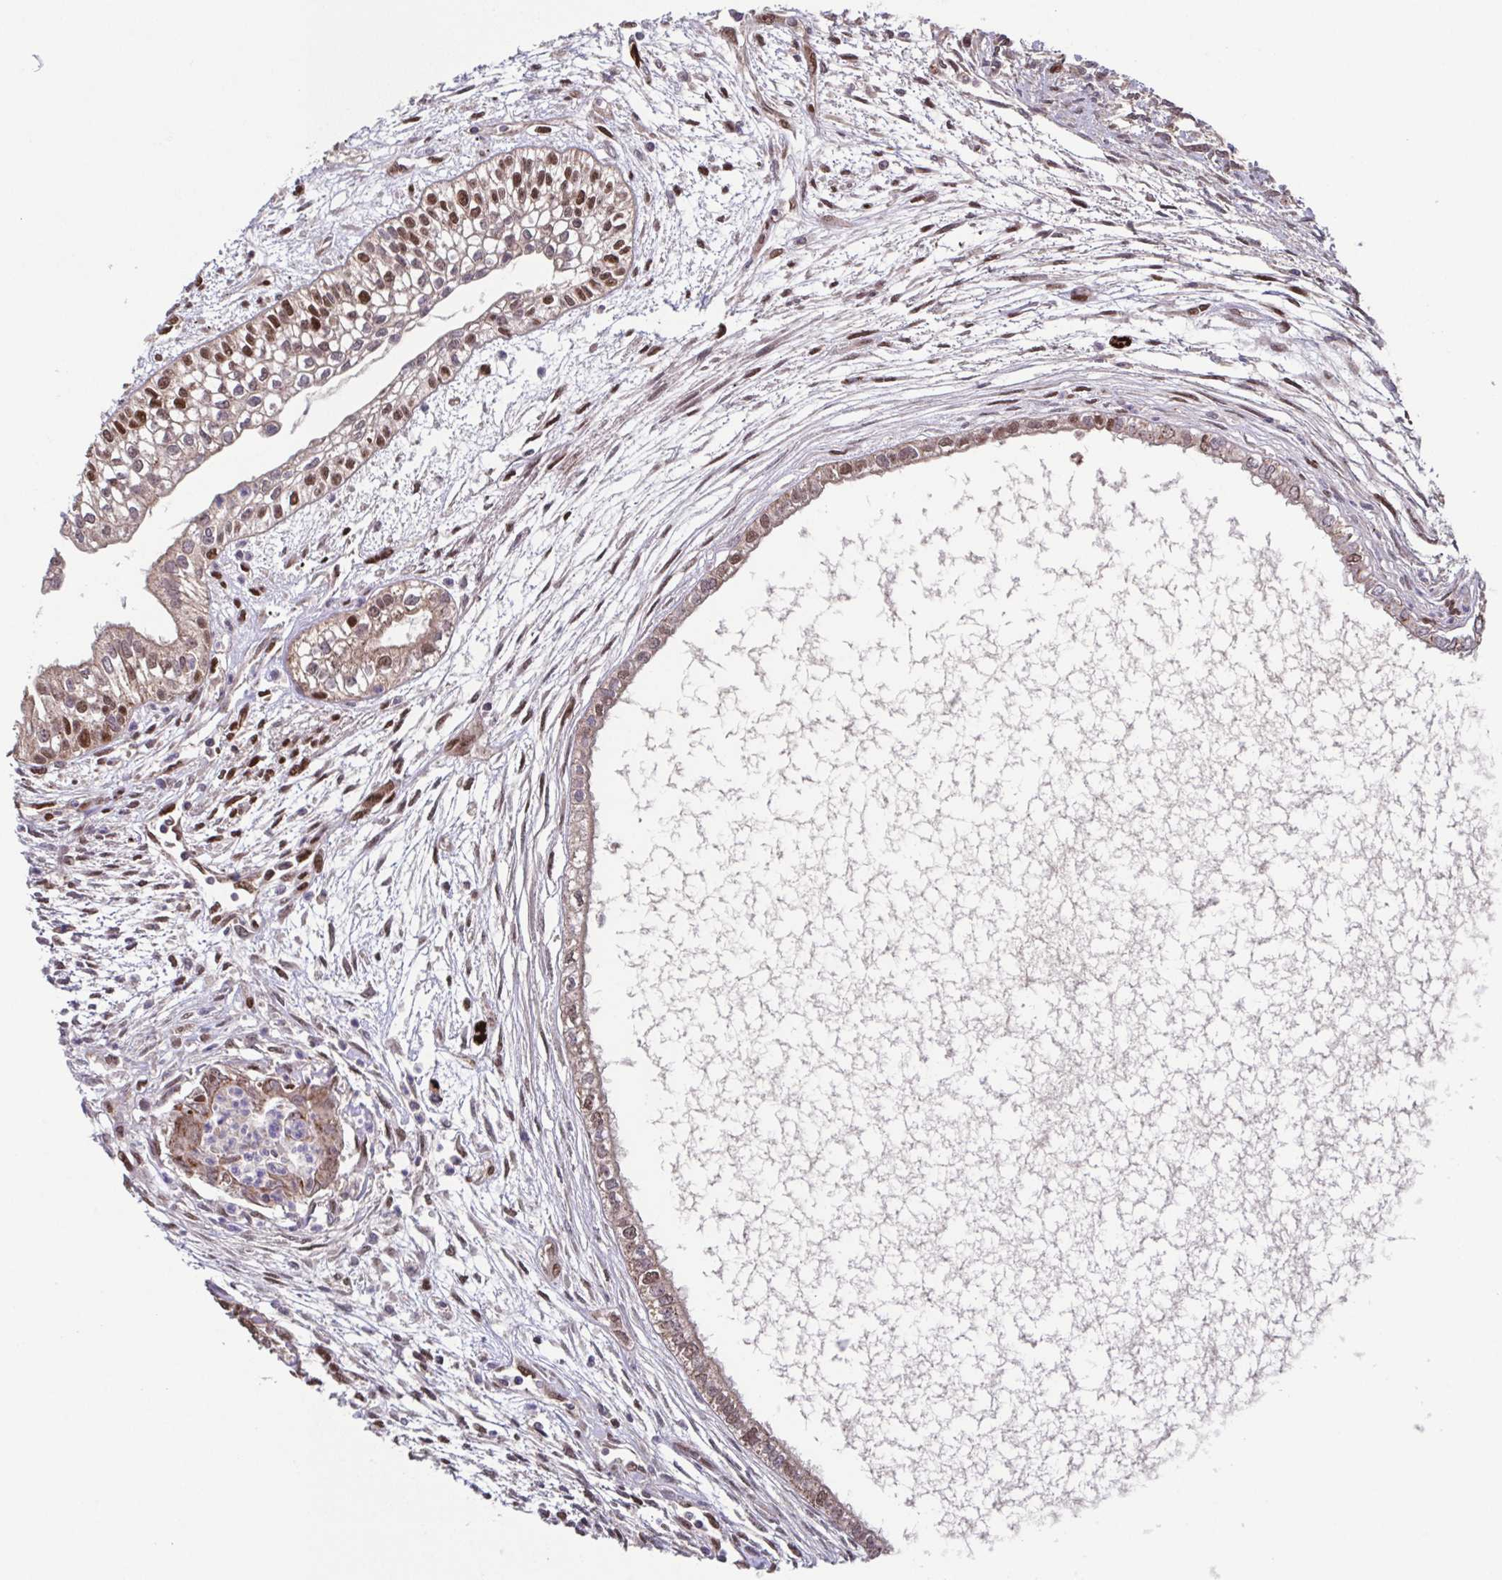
{"staining": {"intensity": "moderate", "quantity": ">75%", "location": "cytoplasmic/membranous,nuclear"}, "tissue": "testis cancer", "cell_type": "Tumor cells", "image_type": "cancer", "snomed": [{"axis": "morphology", "description": "Carcinoma, Embryonal, NOS"}, {"axis": "topography", "description": "Testis"}], "caption": "Brown immunohistochemical staining in embryonal carcinoma (testis) reveals moderate cytoplasmic/membranous and nuclear staining in approximately >75% of tumor cells.", "gene": "TTC19", "patient": {"sex": "male", "age": 37}}